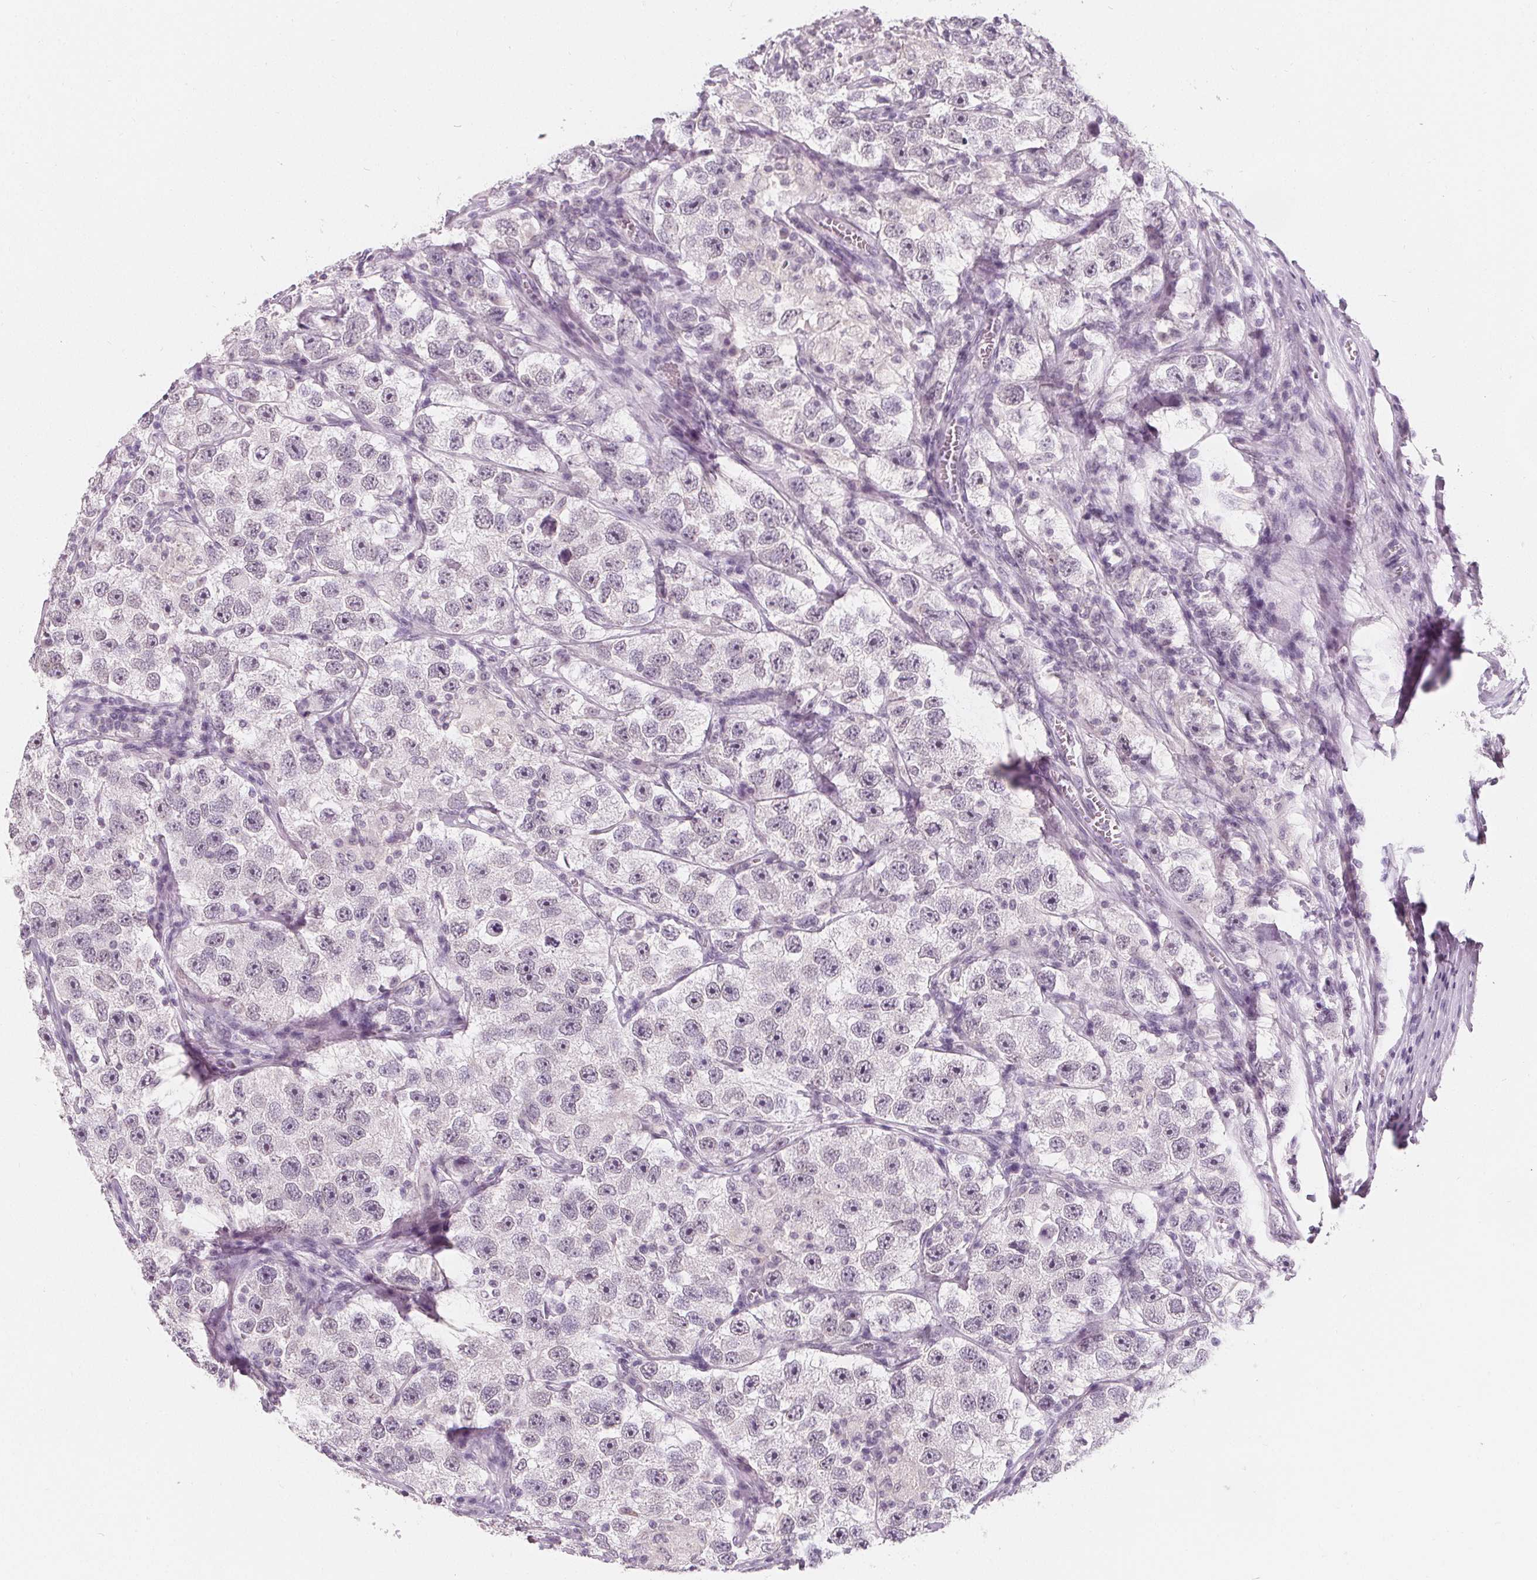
{"staining": {"intensity": "negative", "quantity": "none", "location": "none"}, "tissue": "testis cancer", "cell_type": "Tumor cells", "image_type": "cancer", "snomed": [{"axis": "morphology", "description": "Seminoma, NOS"}, {"axis": "topography", "description": "Testis"}], "caption": "DAB (3,3'-diaminobenzidine) immunohistochemical staining of human seminoma (testis) exhibits no significant staining in tumor cells.", "gene": "DBX2", "patient": {"sex": "male", "age": 26}}